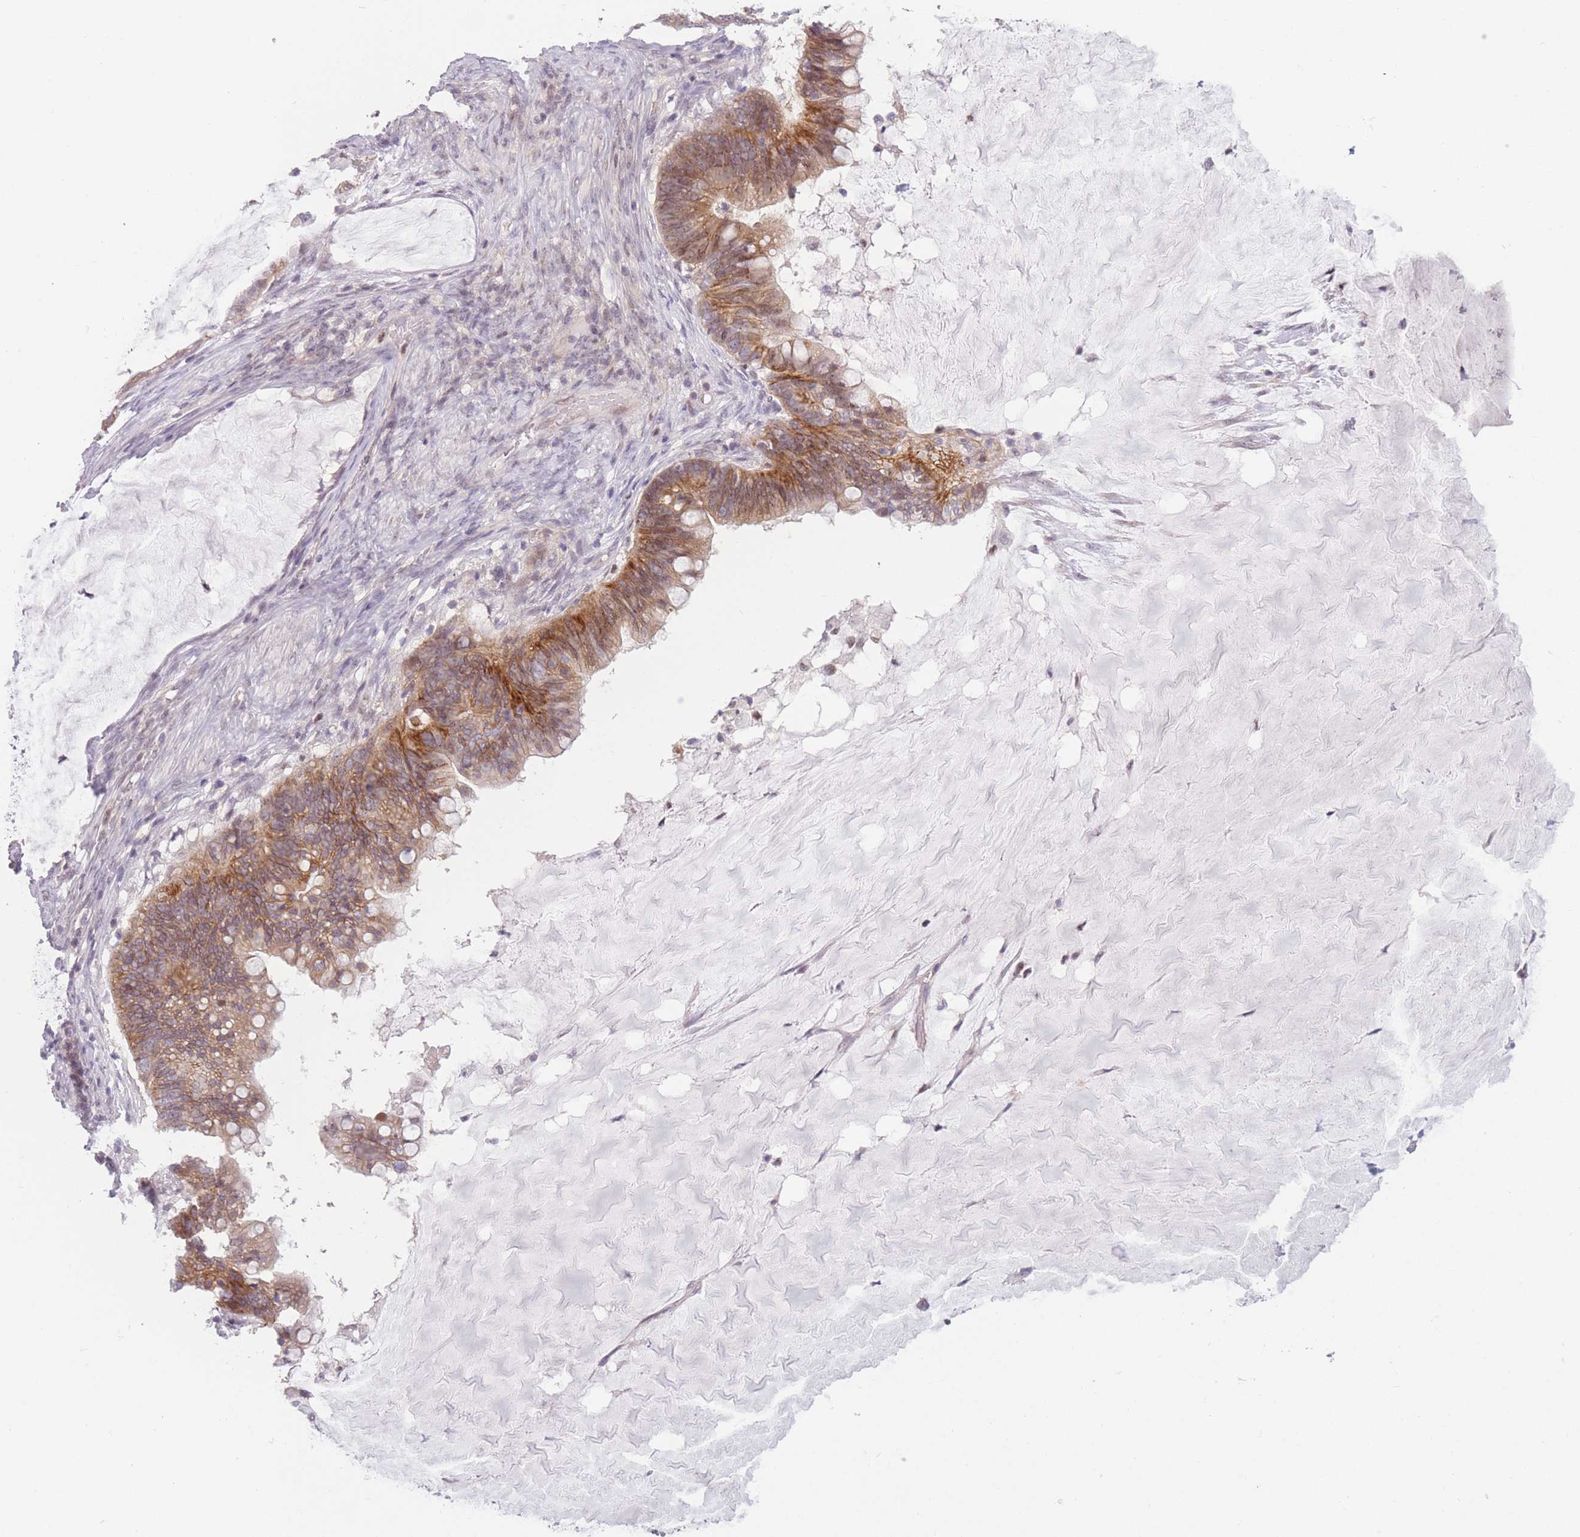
{"staining": {"intensity": "moderate", "quantity": ">75%", "location": "cytoplasmic/membranous,nuclear"}, "tissue": "ovarian cancer", "cell_type": "Tumor cells", "image_type": "cancer", "snomed": [{"axis": "morphology", "description": "Cystadenocarcinoma, mucinous, NOS"}, {"axis": "topography", "description": "Ovary"}], "caption": "Moderate cytoplasmic/membranous and nuclear expression is appreciated in approximately >75% of tumor cells in ovarian mucinous cystadenocarcinoma. (Brightfield microscopy of DAB IHC at high magnification).", "gene": "ZNF439", "patient": {"sex": "female", "age": 61}}